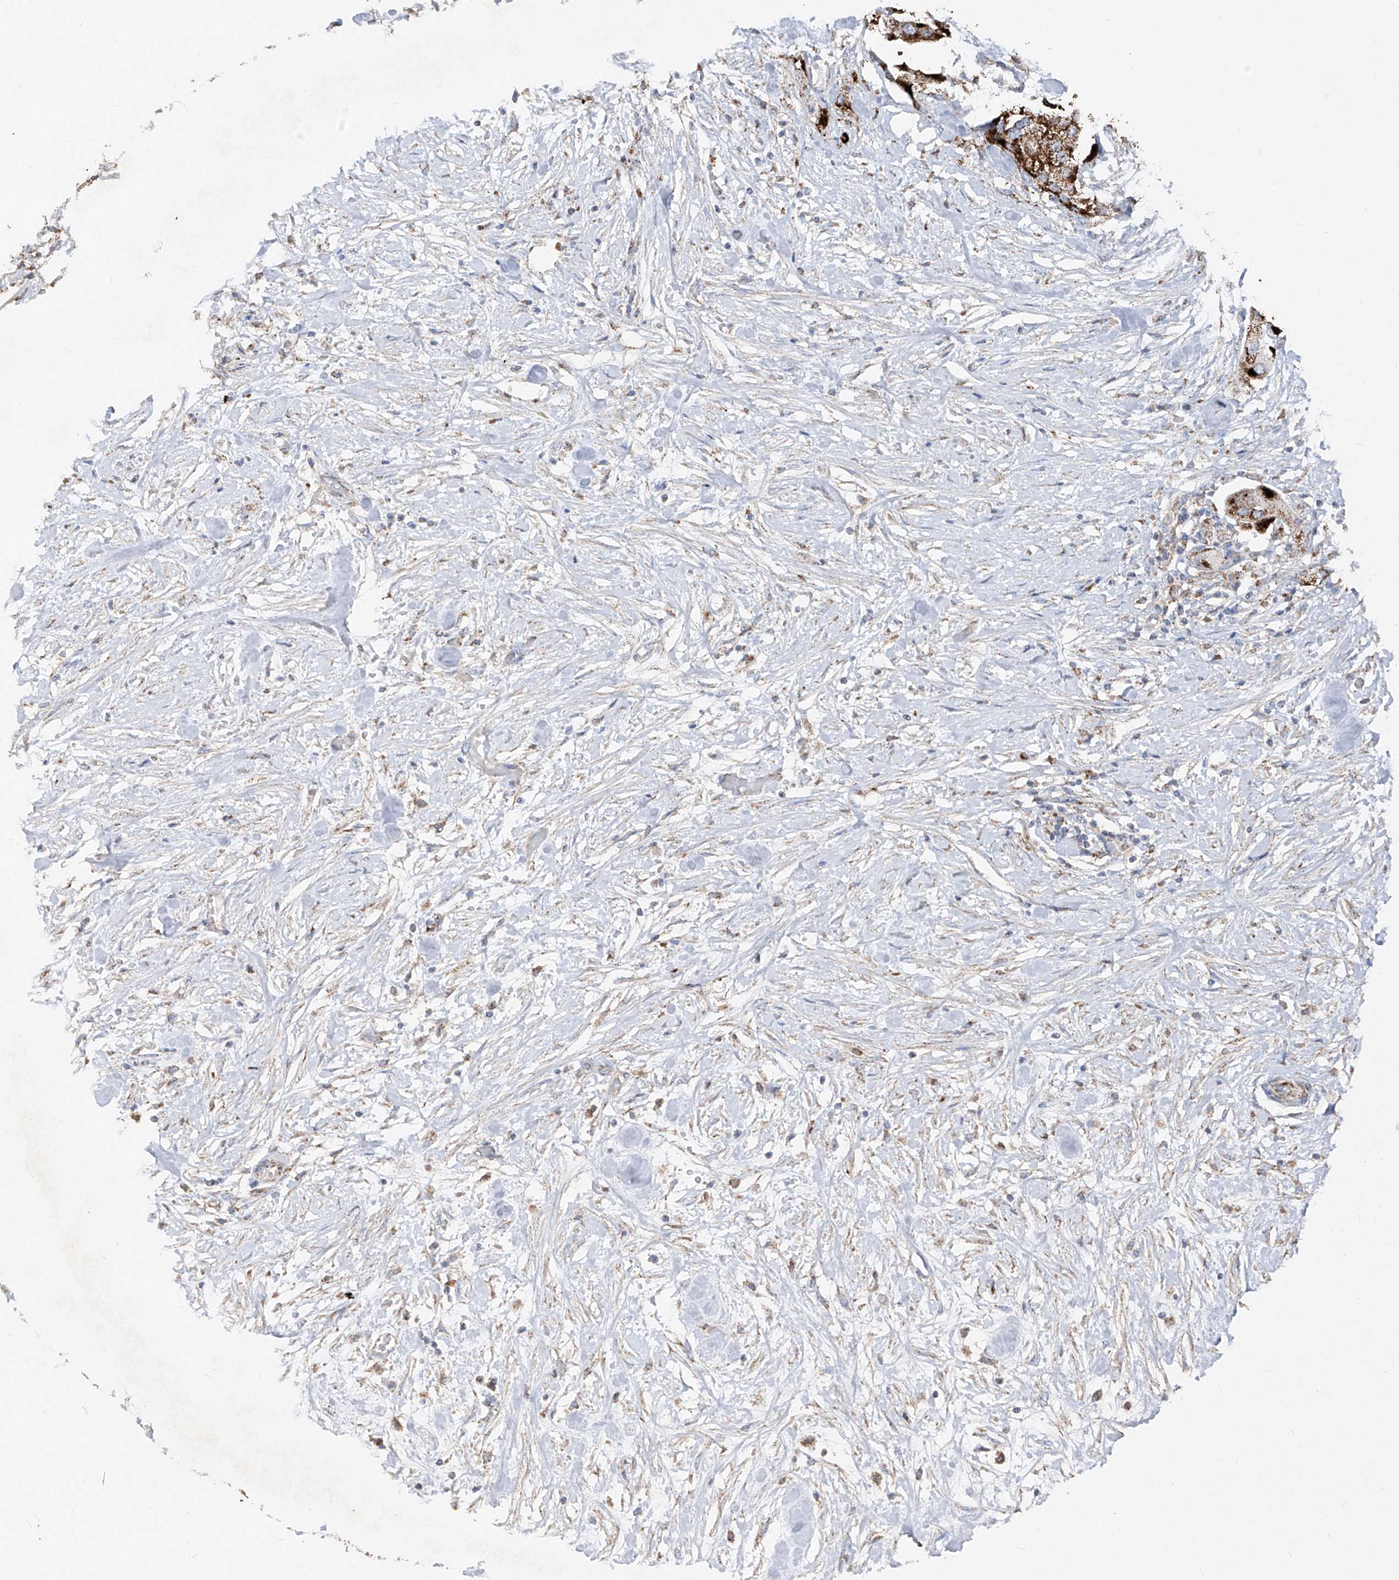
{"staining": {"intensity": "strong", "quantity": ">75%", "location": "cytoplasmic/membranous"}, "tissue": "urothelial cancer", "cell_type": "Tumor cells", "image_type": "cancer", "snomed": [{"axis": "morphology", "description": "Urothelial carcinoma, High grade"}, {"axis": "topography", "description": "Urinary bladder"}], "caption": "Human urothelial cancer stained with a brown dye exhibits strong cytoplasmic/membranous positive positivity in approximately >75% of tumor cells.", "gene": "ABCD3", "patient": {"sex": "male", "age": 64}}